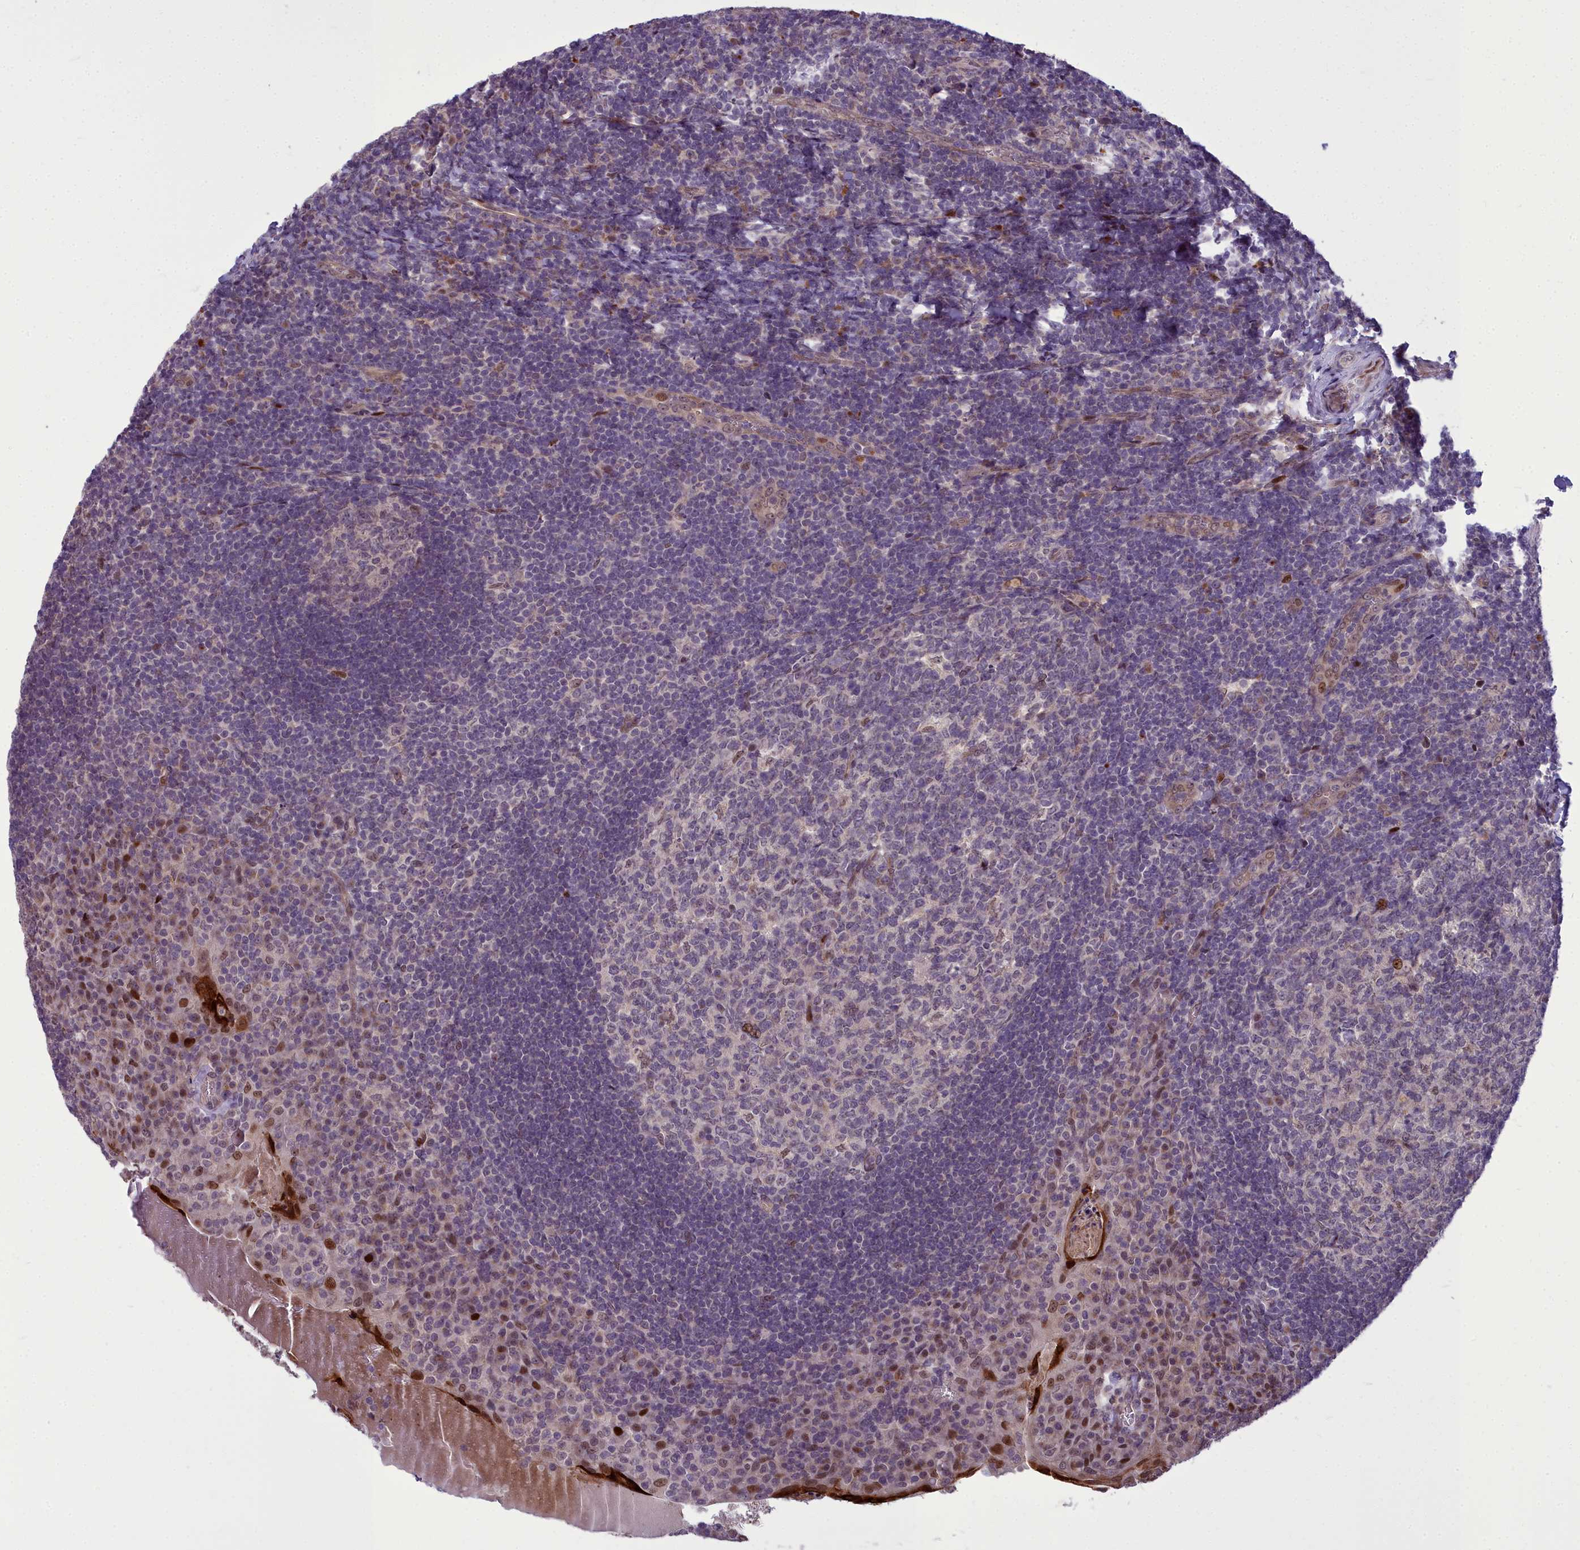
{"staining": {"intensity": "weak", "quantity": "25%-75%", "location": "nuclear"}, "tissue": "tonsil", "cell_type": "Germinal center cells", "image_type": "normal", "snomed": [{"axis": "morphology", "description": "Normal tissue, NOS"}, {"axis": "topography", "description": "Tonsil"}], "caption": "High-magnification brightfield microscopy of benign tonsil stained with DAB (brown) and counterstained with hematoxylin (blue). germinal center cells exhibit weak nuclear expression is identified in approximately25%-75% of cells.", "gene": "AP1M1", "patient": {"sex": "male", "age": 17}}